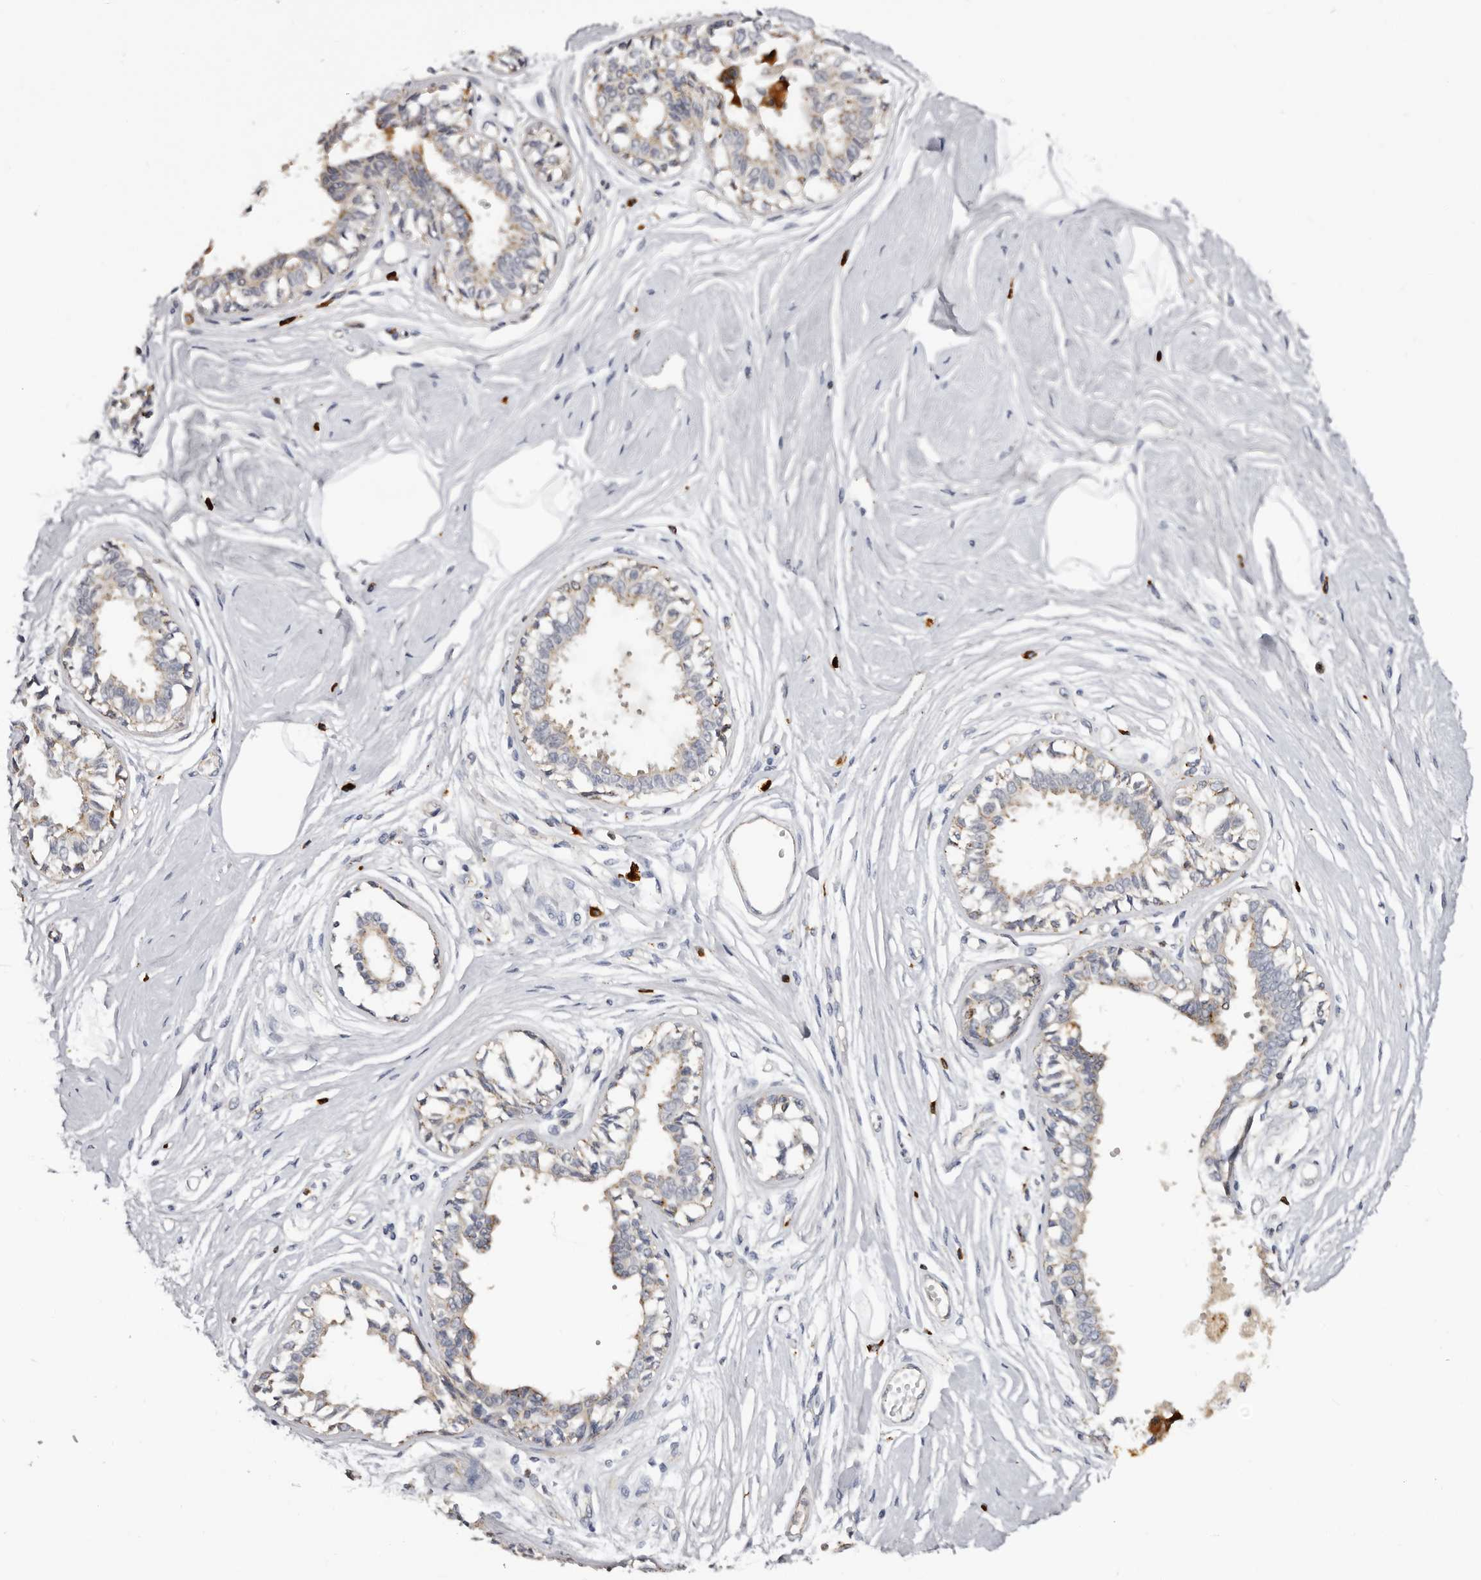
{"staining": {"intensity": "negative", "quantity": "none", "location": "none"}, "tissue": "breast", "cell_type": "Adipocytes", "image_type": "normal", "snomed": [{"axis": "morphology", "description": "Normal tissue, NOS"}, {"axis": "topography", "description": "Breast"}], "caption": "IHC image of benign breast: breast stained with DAB (3,3'-diaminobenzidine) exhibits no significant protein expression in adipocytes. (Immunohistochemistry, brightfield microscopy, high magnification).", "gene": "DAP", "patient": {"sex": "female", "age": 45}}